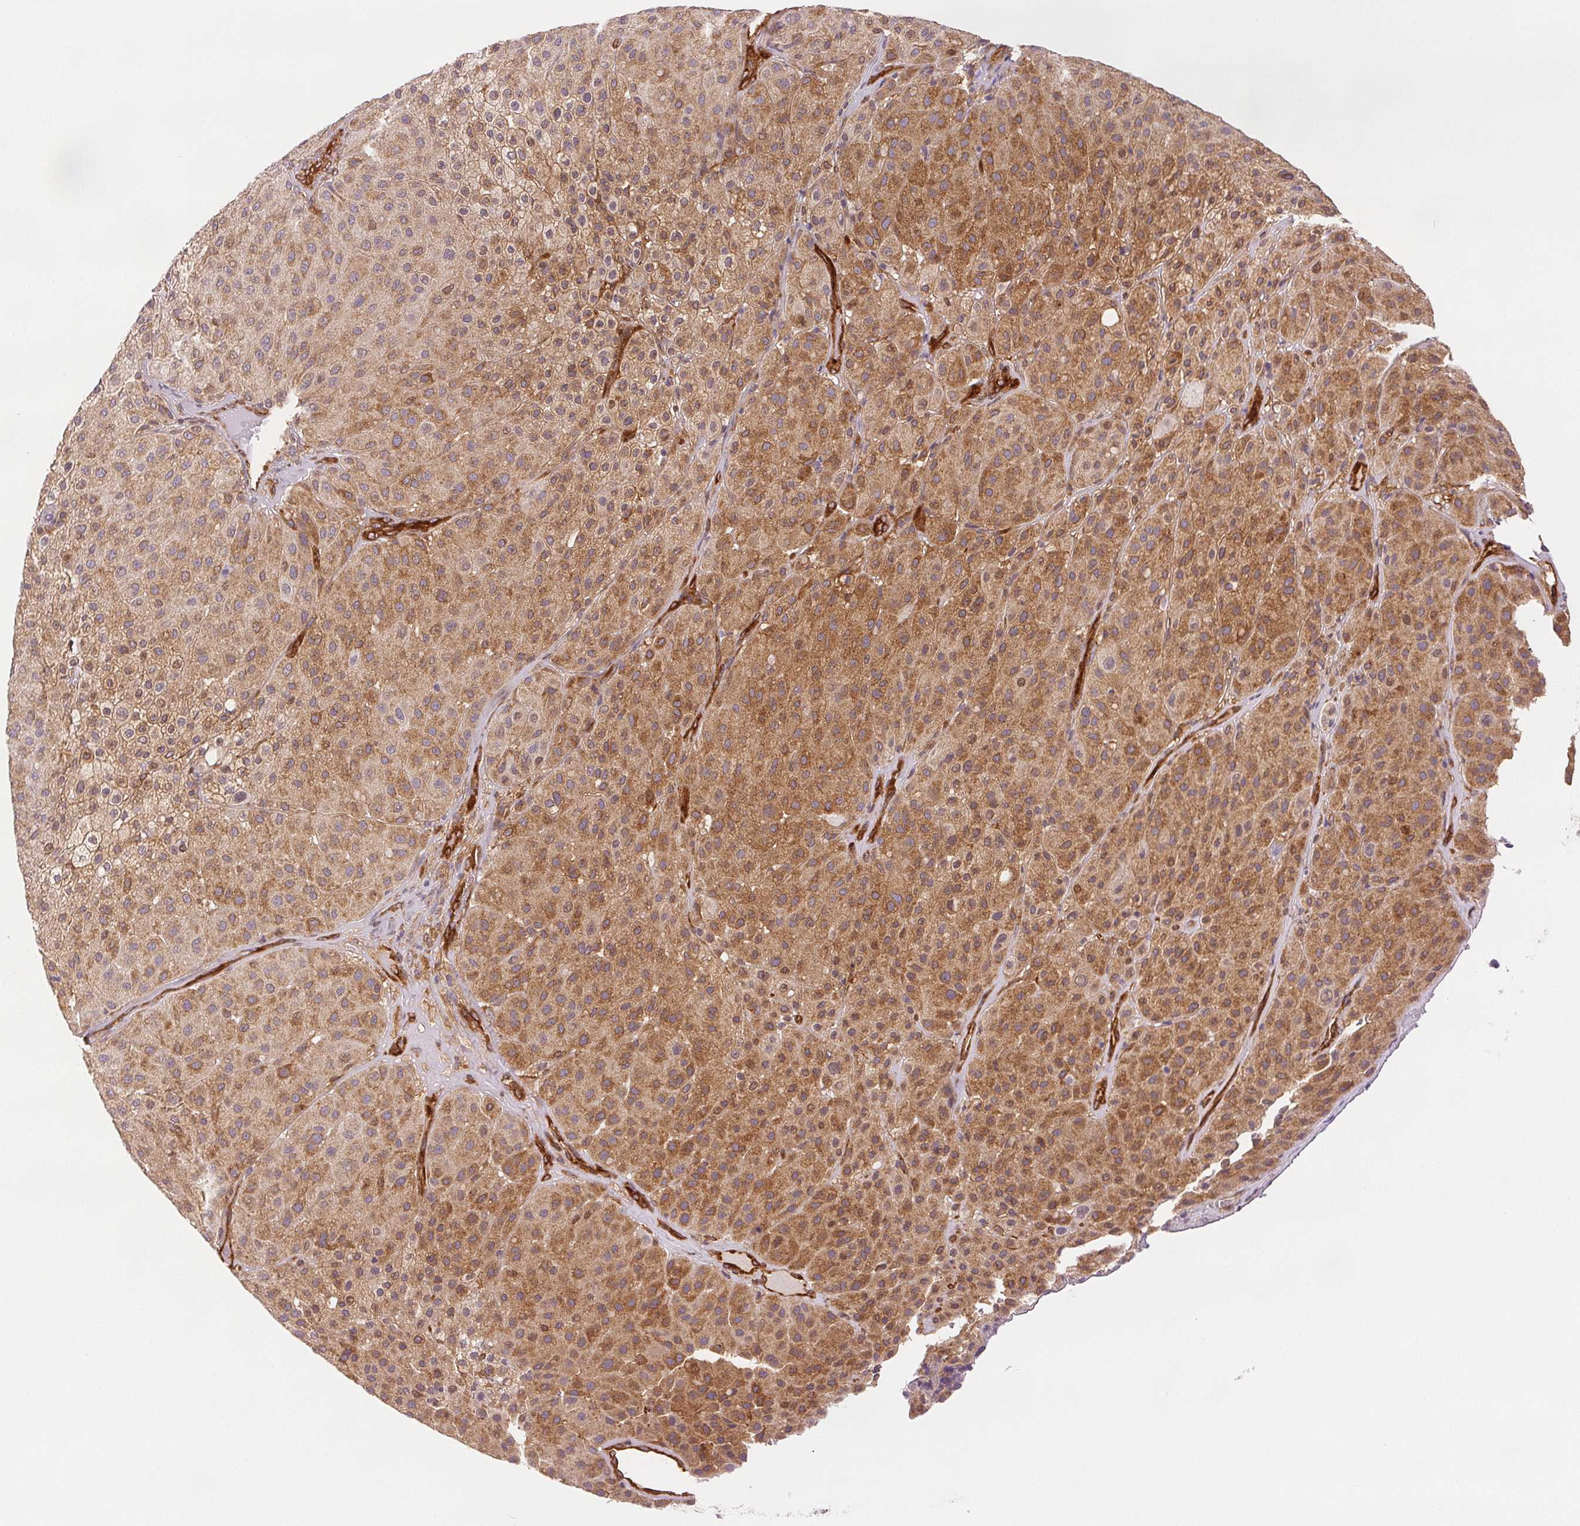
{"staining": {"intensity": "moderate", "quantity": ">75%", "location": "cytoplasmic/membranous"}, "tissue": "melanoma", "cell_type": "Tumor cells", "image_type": "cancer", "snomed": [{"axis": "morphology", "description": "Malignant melanoma, Metastatic site"}, {"axis": "topography", "description": "Smooth muscle"}], "caption": "About >75% of tumor cells in malignant melanoma (metastatic site) demonstrate moderate cytoplasmic/membranous protein expression as visualized by brown immunohistochemical staining.", "gene": "DIAPH2", "patient": {"sex": "male", "age": 41}}